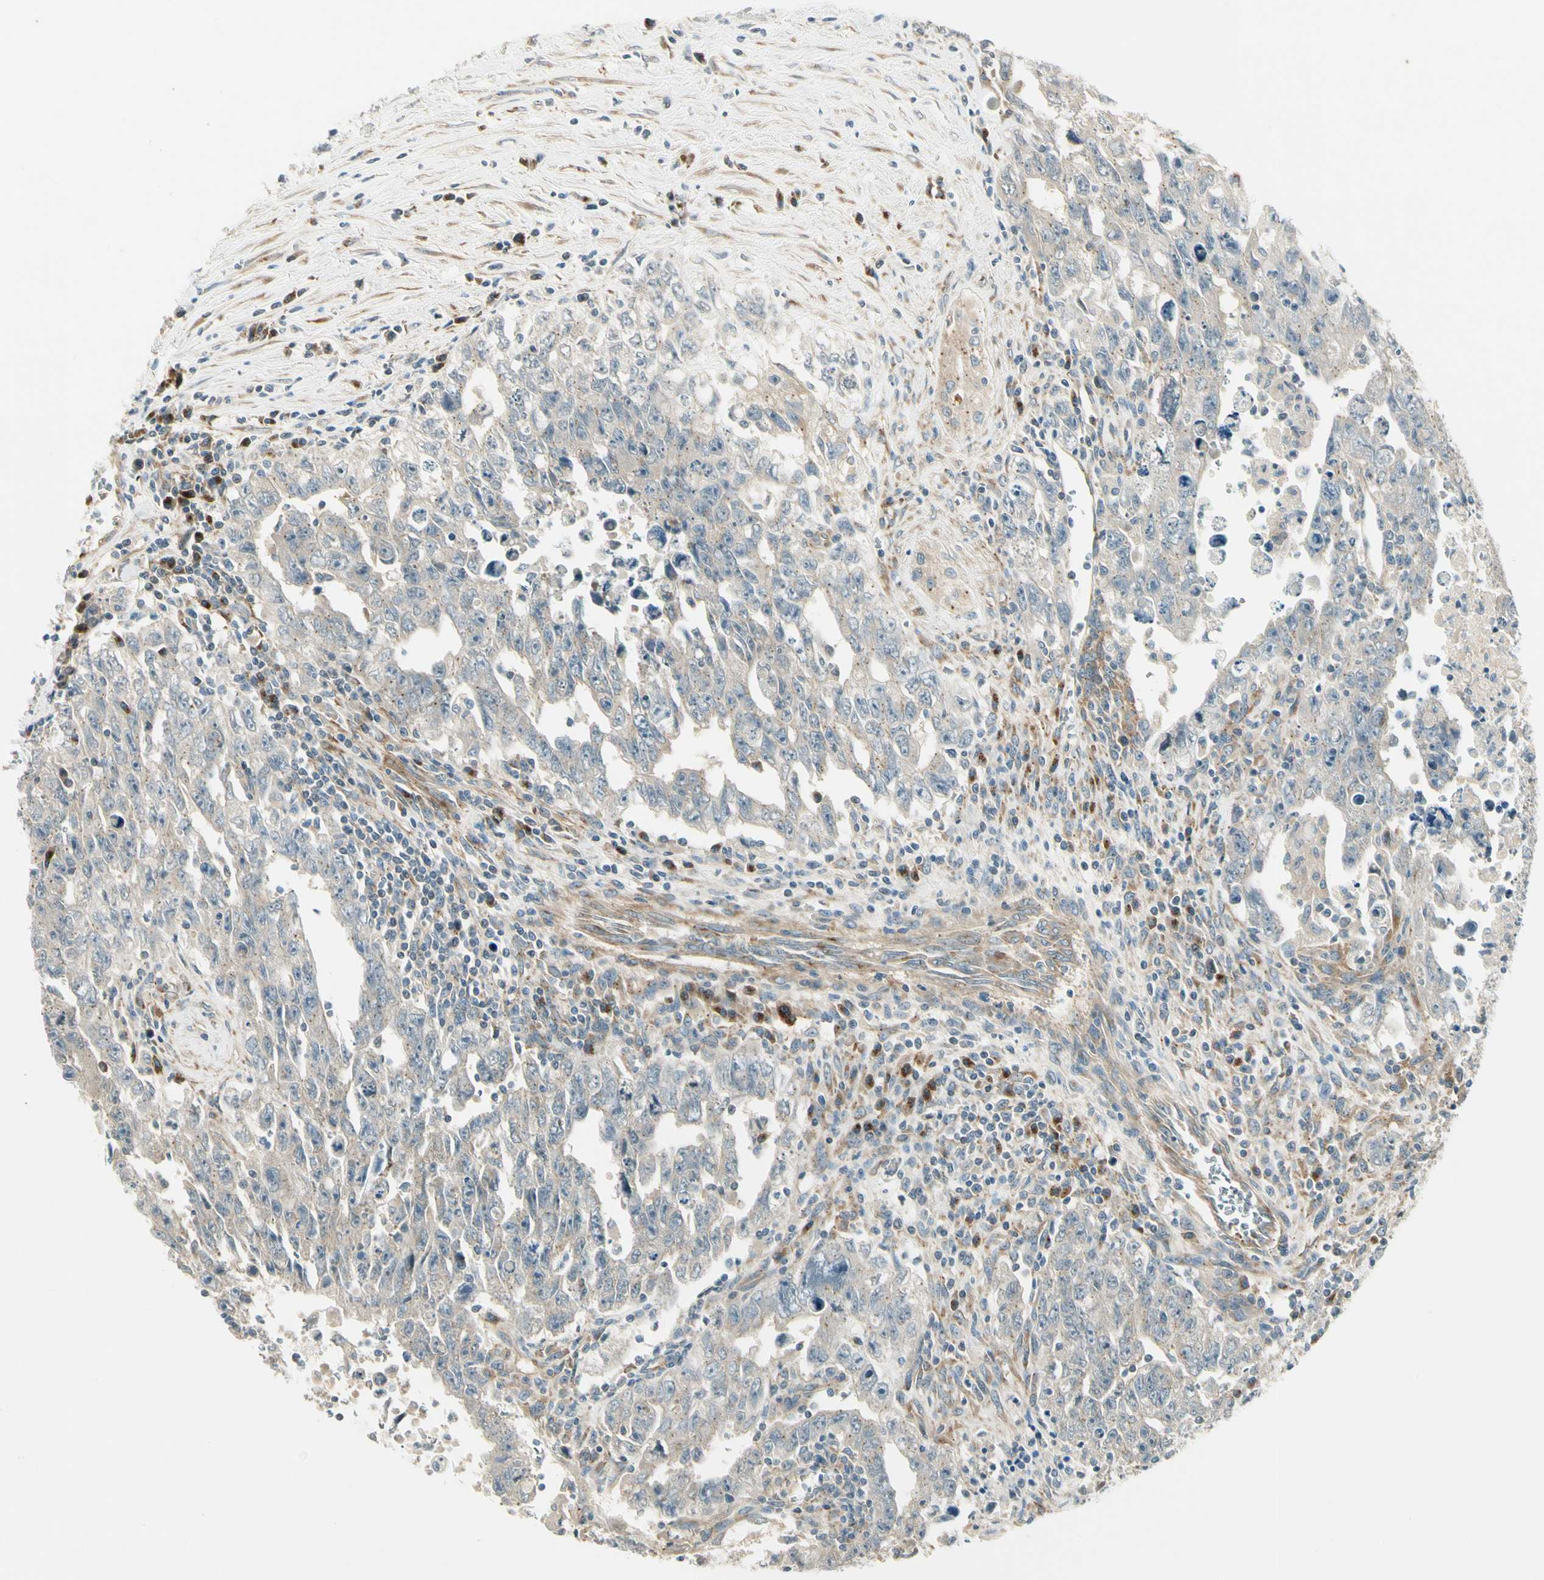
{"staining": {"intensity": "weak", "quantity": ">75%", "location": "cytoplasmic/membranous"}, "tissue": "testis cancer", "cell_type": "Tumor cells", "image_type": "cancer", "snomed": [{"axis": "morphology", "description": "Carcinoma, Embryonal, NOS"}, {"axis": "topography", "description": "Testis"}], "caption": "Weak cytoplasmic/membranous protein expression is present in approximately >75% of tumor cells in testis cancer.", "gene": "MANSC1", "patient": {"sex": "male", "age": 28}}